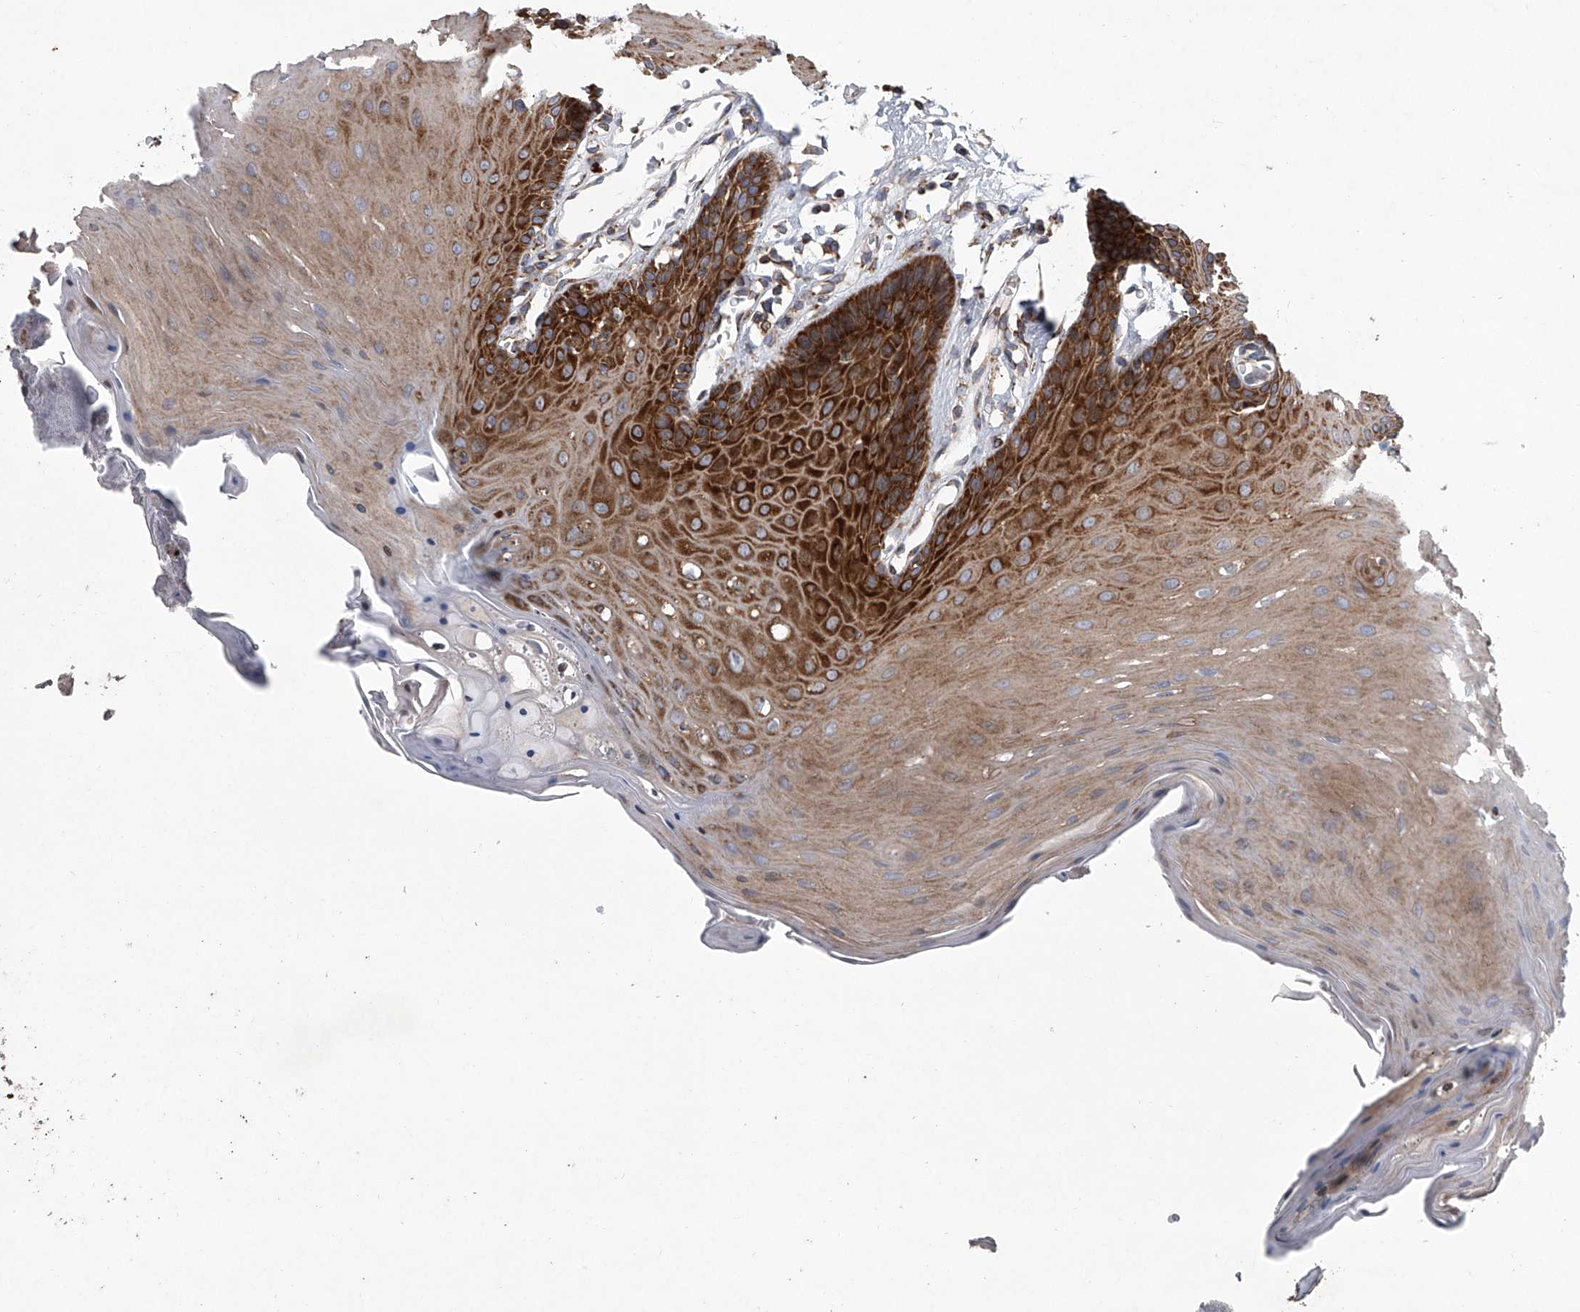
{"staining": {"intensity": "strong", "quantity": "25%-75%", "location": "cytoplasmic/membranous"}, "tissue": "oral mucosa", "cell_type": "Squamous epithelial cells", "image_type": "normal", "snomed": [{"axis": "morphology", "description": "Normal tissue, NOS"}, {"axis": "morphology", "description": "Squamous cell carcinoma, NOS"}, {"axis": "topography", "description": "Skeletal muscle"}, {"axis": "topography", "description": "Oral tissue"}, {"axis": "topography", "description": "Salivary gland"}, {"axis": "topography", "description": "Head-Neck"}], "caption": "Immunohistochemical staining of normal oral mucosa shows strong cytoplasmic/membranous protein staining in approximately 25%-75% of squamous epithelial cells. Nuclei are stained in blue.", "gene": "ZC3H15", "patient": {"sex": "male", "age": 54}}